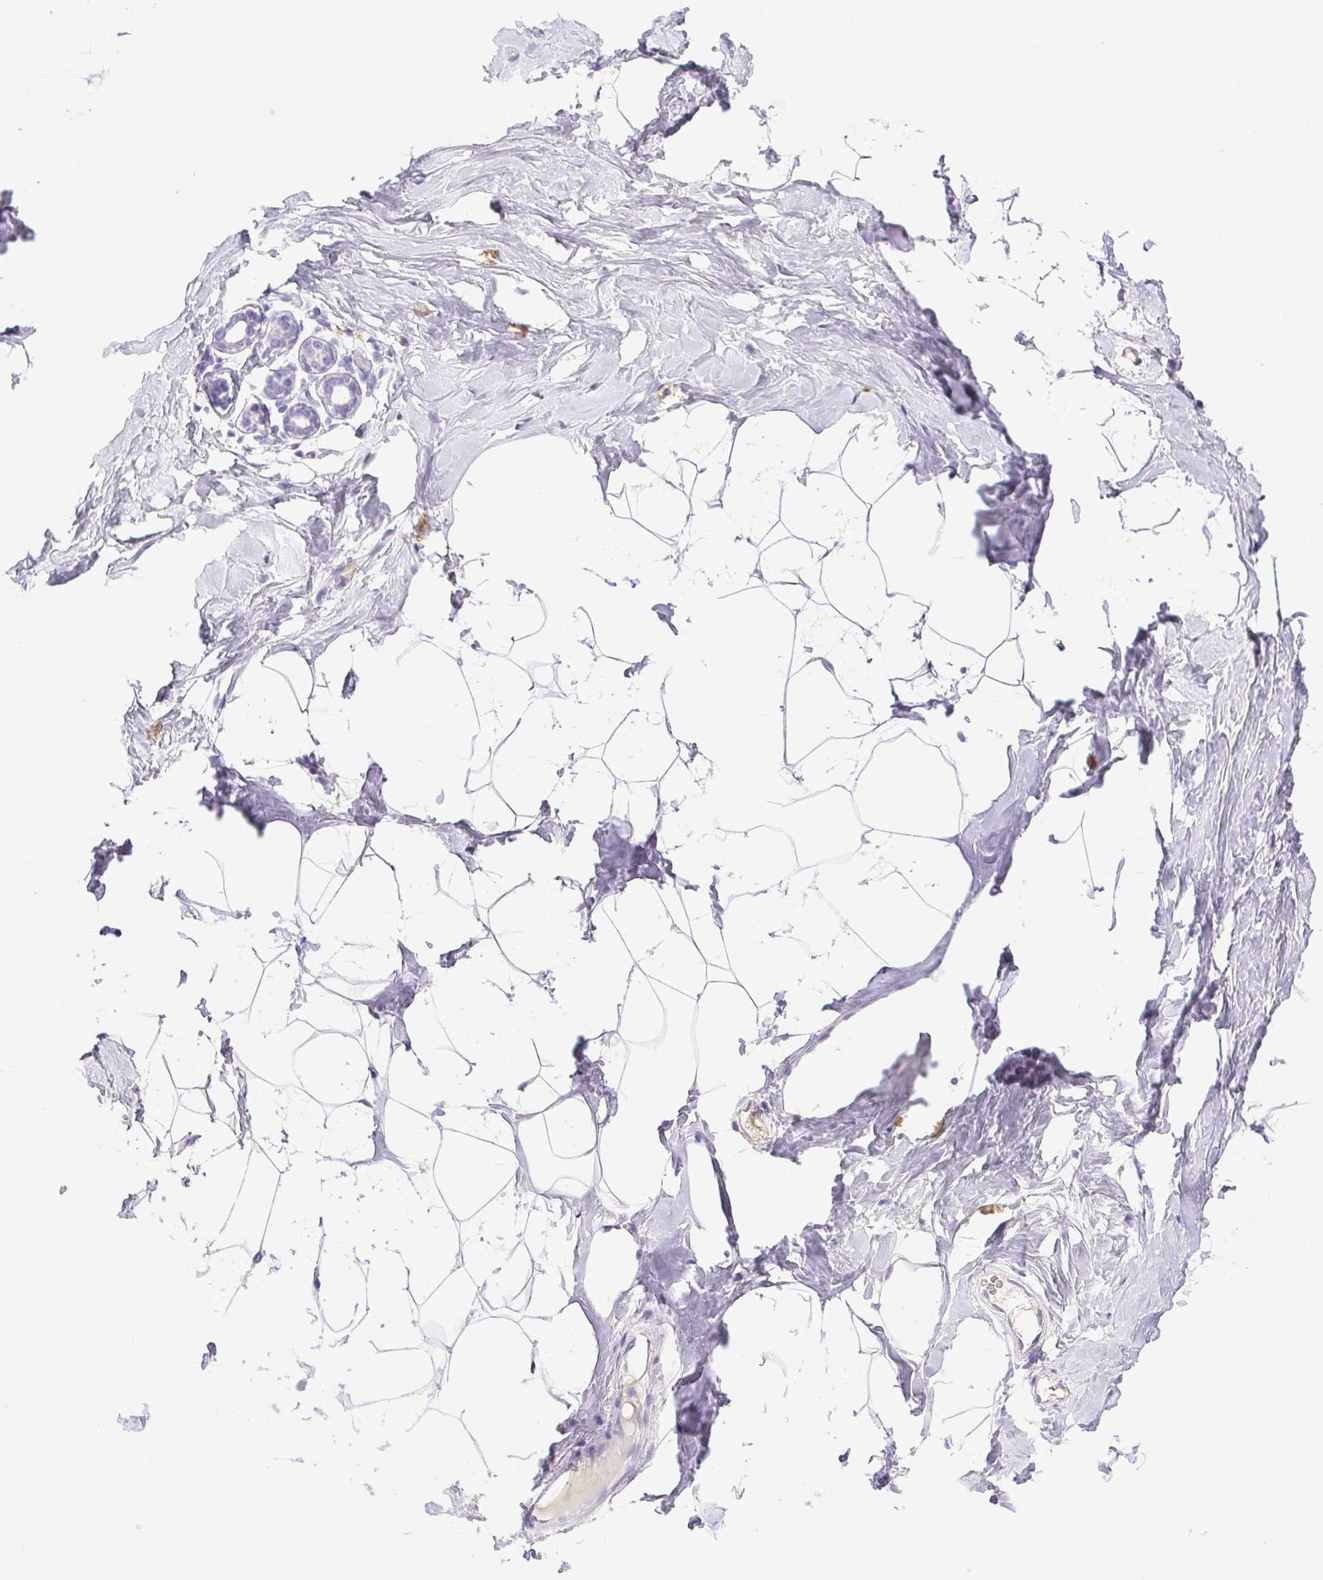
{"staining": {"intensity": "negative", "quantity": "none", "location": "none"}, "tissue": "breast", "cell_type": "Adipocytes", "image_type": "normal", "snomed": [{"axis": "morphology", "description": "Normal tissue, NOS"}, {"axis": "topography", "description": "Breast"}], "caption": "The immunohistochemistry (IHC) histopathology image has no significant expression in adipocytes of breast. (Stains: DAB immunohistochemistry with hematoxylin counter stain, Microscopy: brightfield microscopy at high magnification).", "gene": "PAPPA2", "patient": {"sex": "female", "age": 32}}